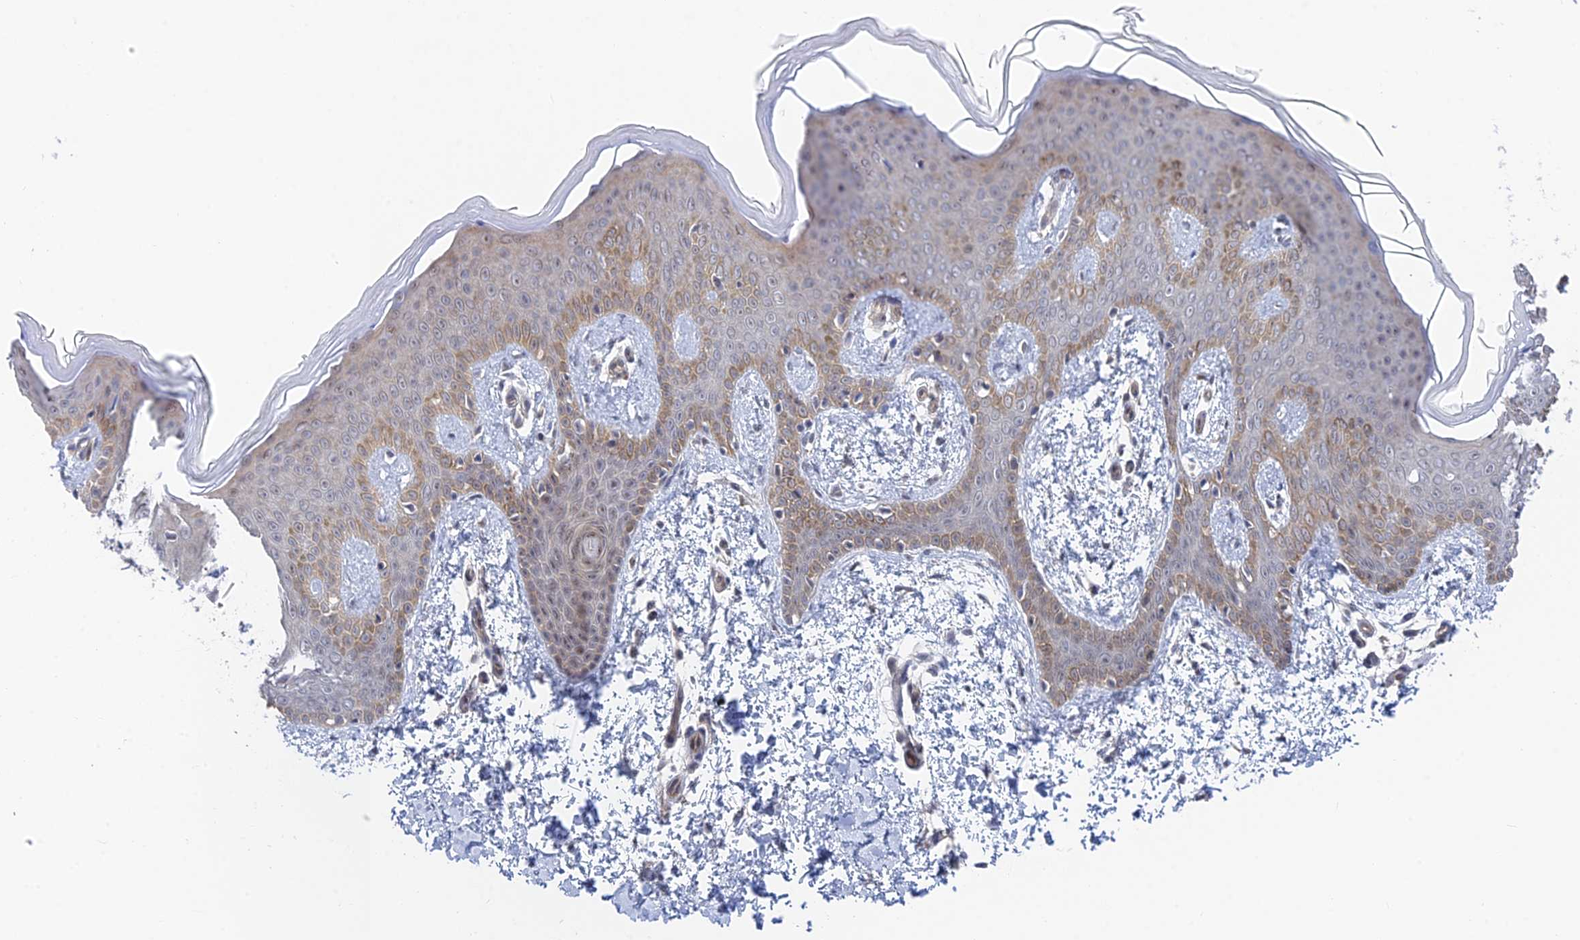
{"staining": {"intensity": "negative", "quantity": "none", "location": "none"}, "tissue": "skin", "cell_type": "Fibroblasts", "image_type": "normal", "snomed": [{"axis": "morphology", "description": "Normal tissue, NOS"}, {"axis": "topography", "description": "Skin"}], "caption": "Immunohistochemistry (IHC) histopathology image of normal skin: skin stained with DAB reveals no significant protein positivity in fibroblasts. Nuclei are stained in blue.", "gene": "CFAP92", "patient": {"sex": "male", "age": 36}}